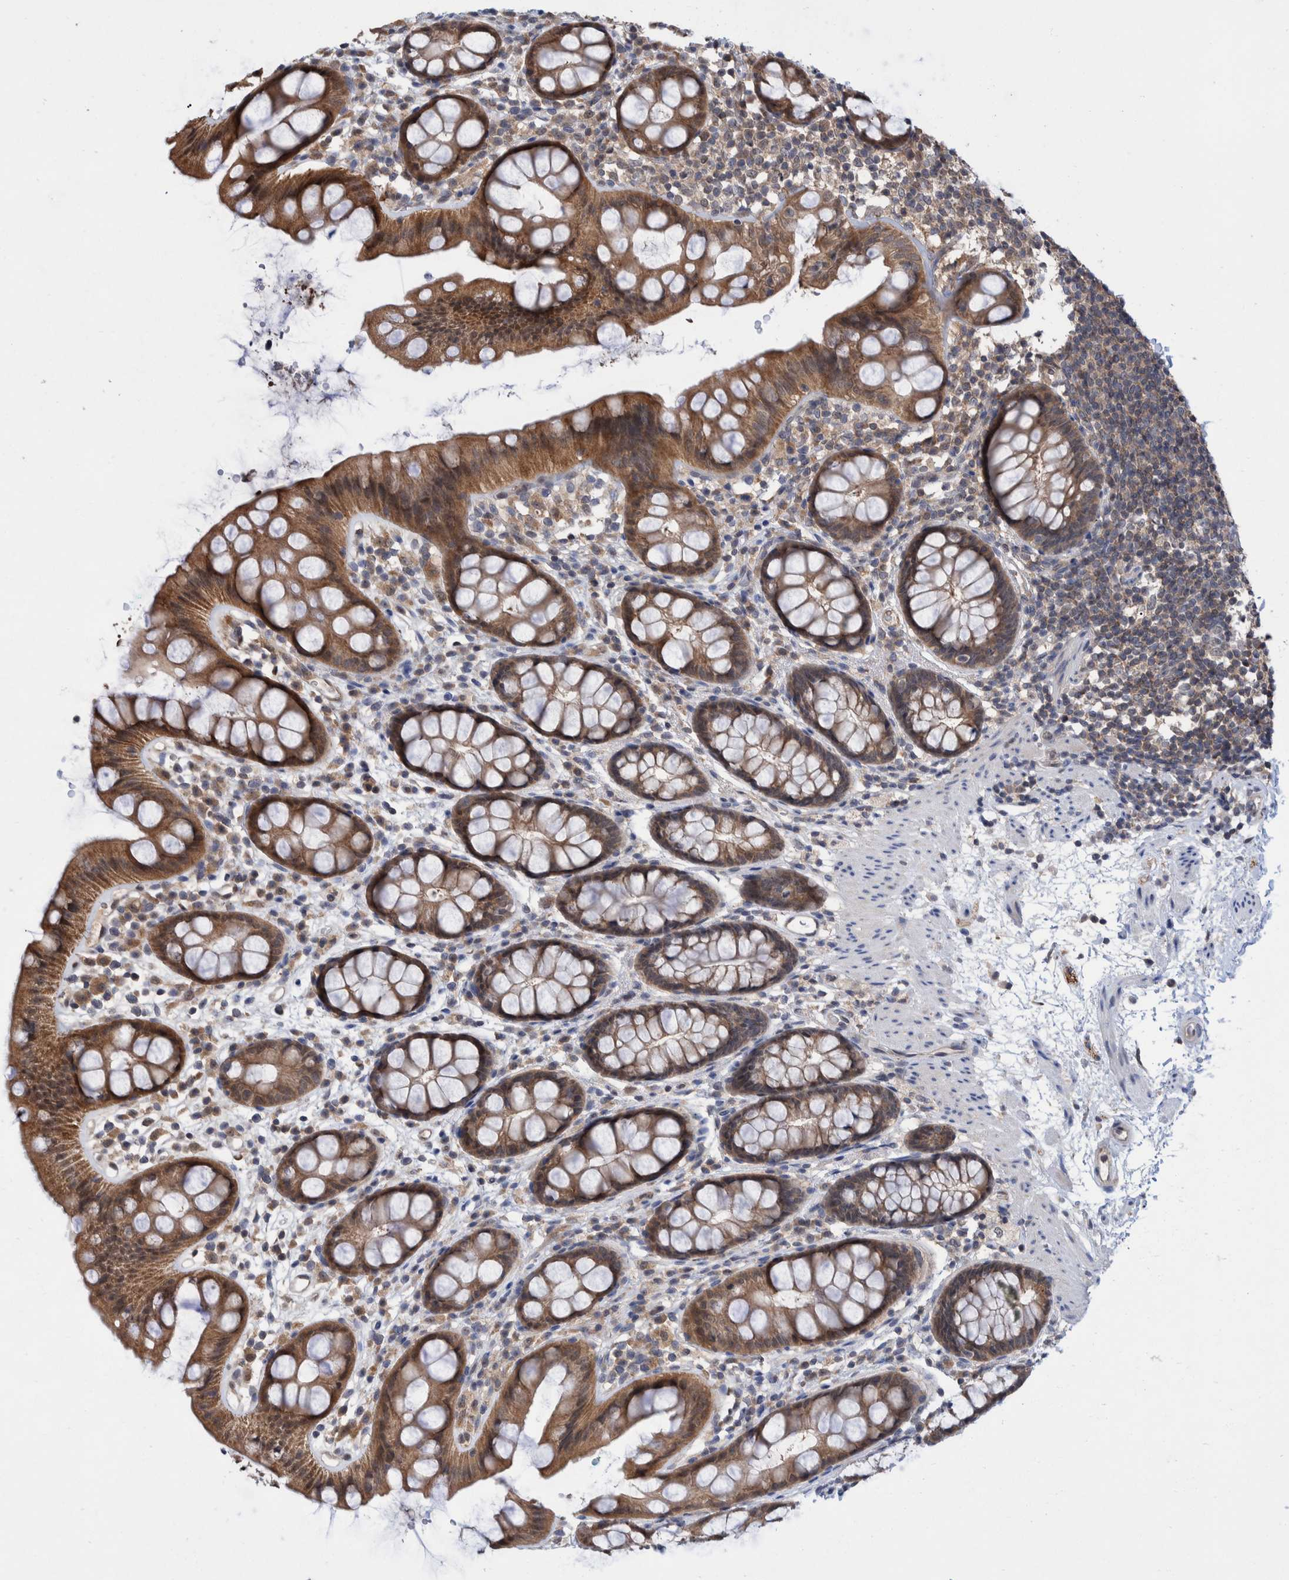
{"staining": {"intensity": "moderate", "quantity": ">75%", "location": "cytoplasmic/membranous"}, "tissue": "rectum", "cell_type": "Glandular cells", "image_type": "normal", "snomed": [{"axis": "morphology", "description": "Normal tissue, NOS"}, {"axis": "topography", "description": "Rectum"}], "caption": "Immunohistochemistry micrograph of unremarkable rectum stained for a protein (brown), which demonstrates medium levels of moderate cytoplasmic/membranous staining in approximately >75% of glandular cells.", "gene": "PLPBP", "patient": {"sex": "female", "age": 65}}